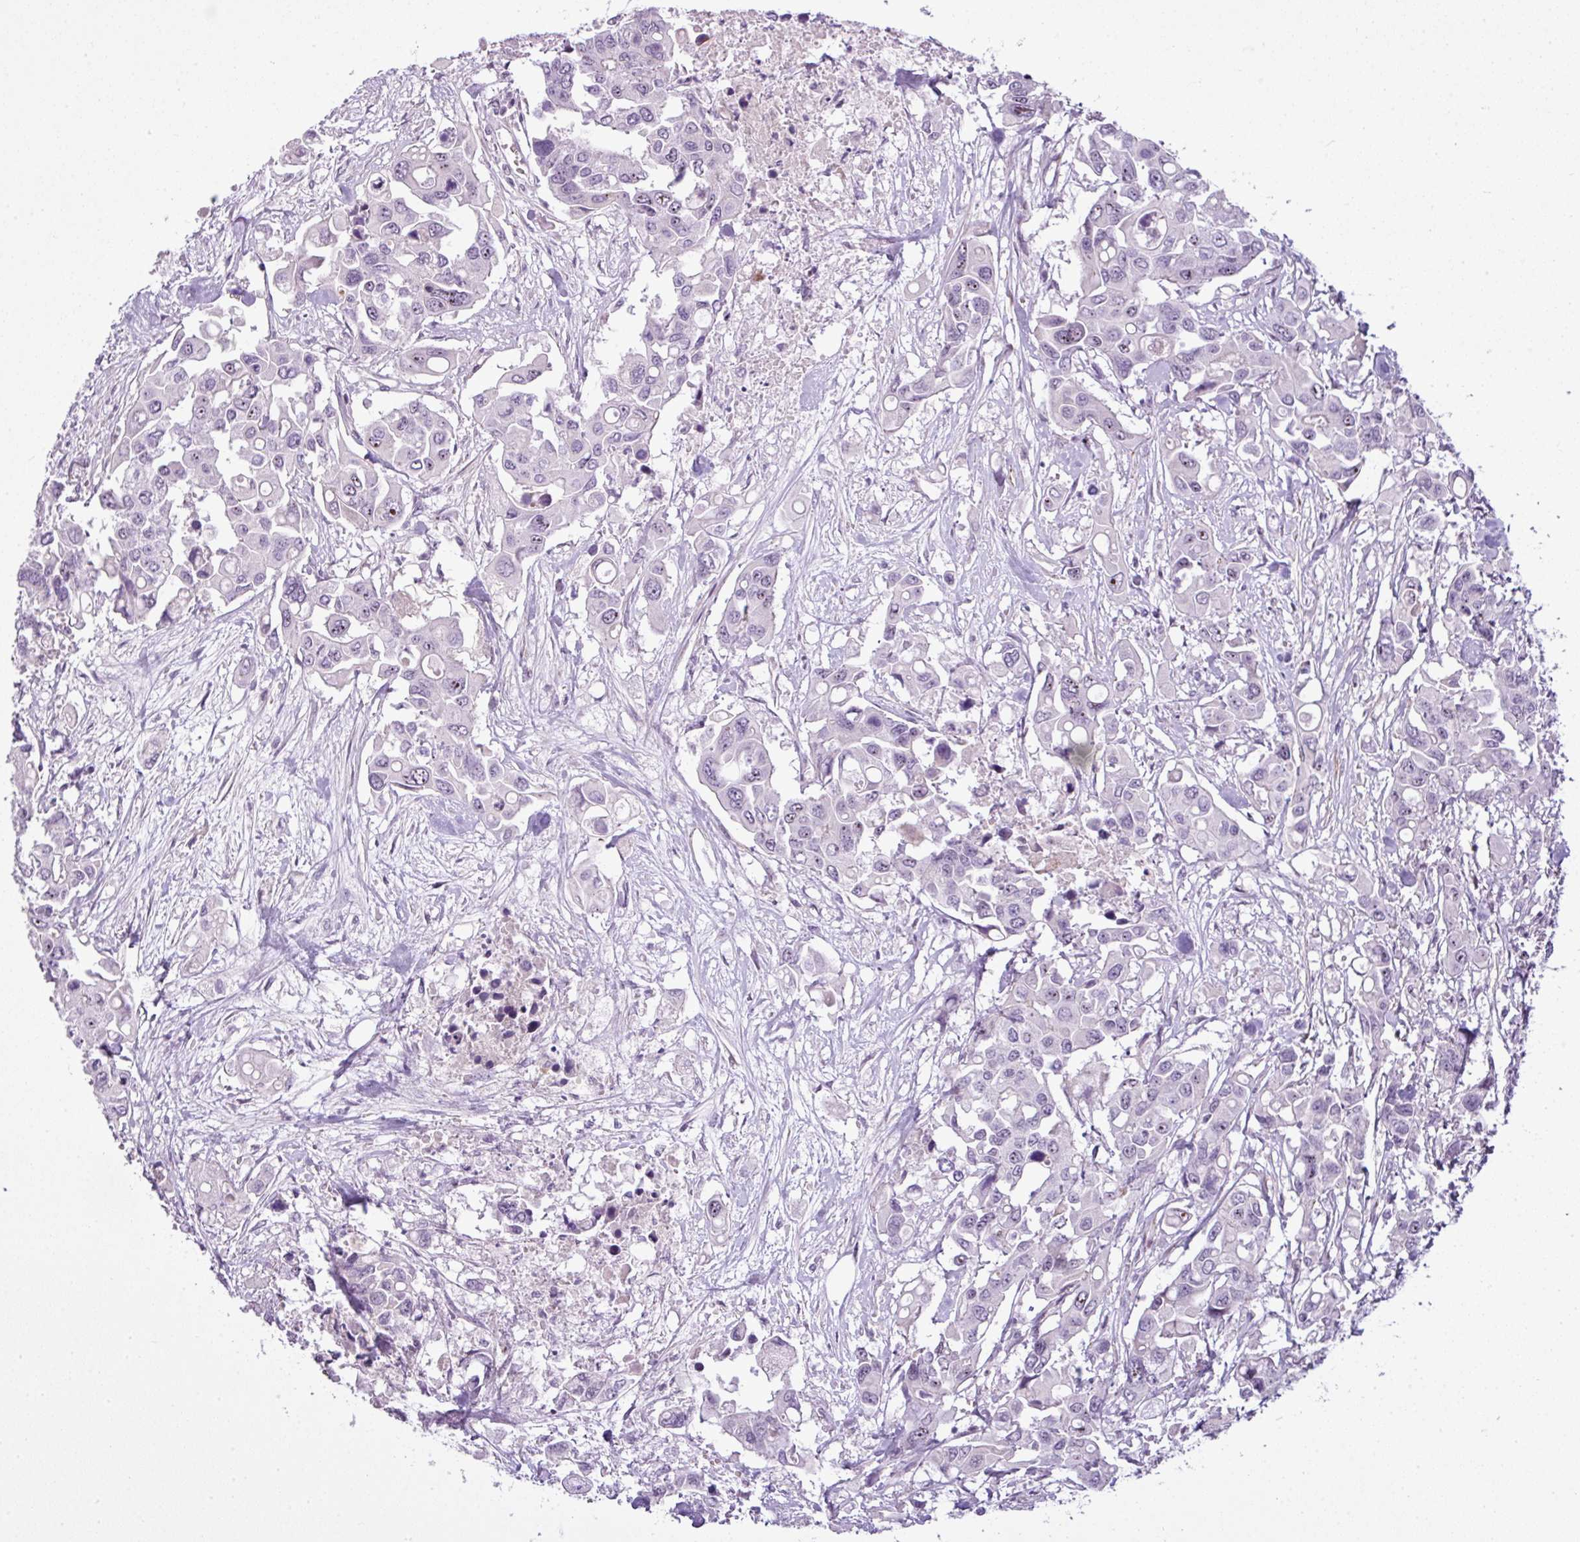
{"staining": {"intensity": "negative", "quantity": "none", "location": "none"}, "tissue": "colorectal cancer", "cell_type": "Tumor cells", "image_type": "cancer", "snomed": [{"axis": "morphology", "description": "Adenocarcinoma, NOS"}, {"axis": "topography", "description": "Colon"}], "caption": "An image of human adenocarcinoma (colorectal) is negative for staining in tumor cells. (DAB immunohistochemistry visualized using brightfield microscopy, high magnification).", "gene": "ZNF688", "patient": {"sex": "male", "age": 77}}